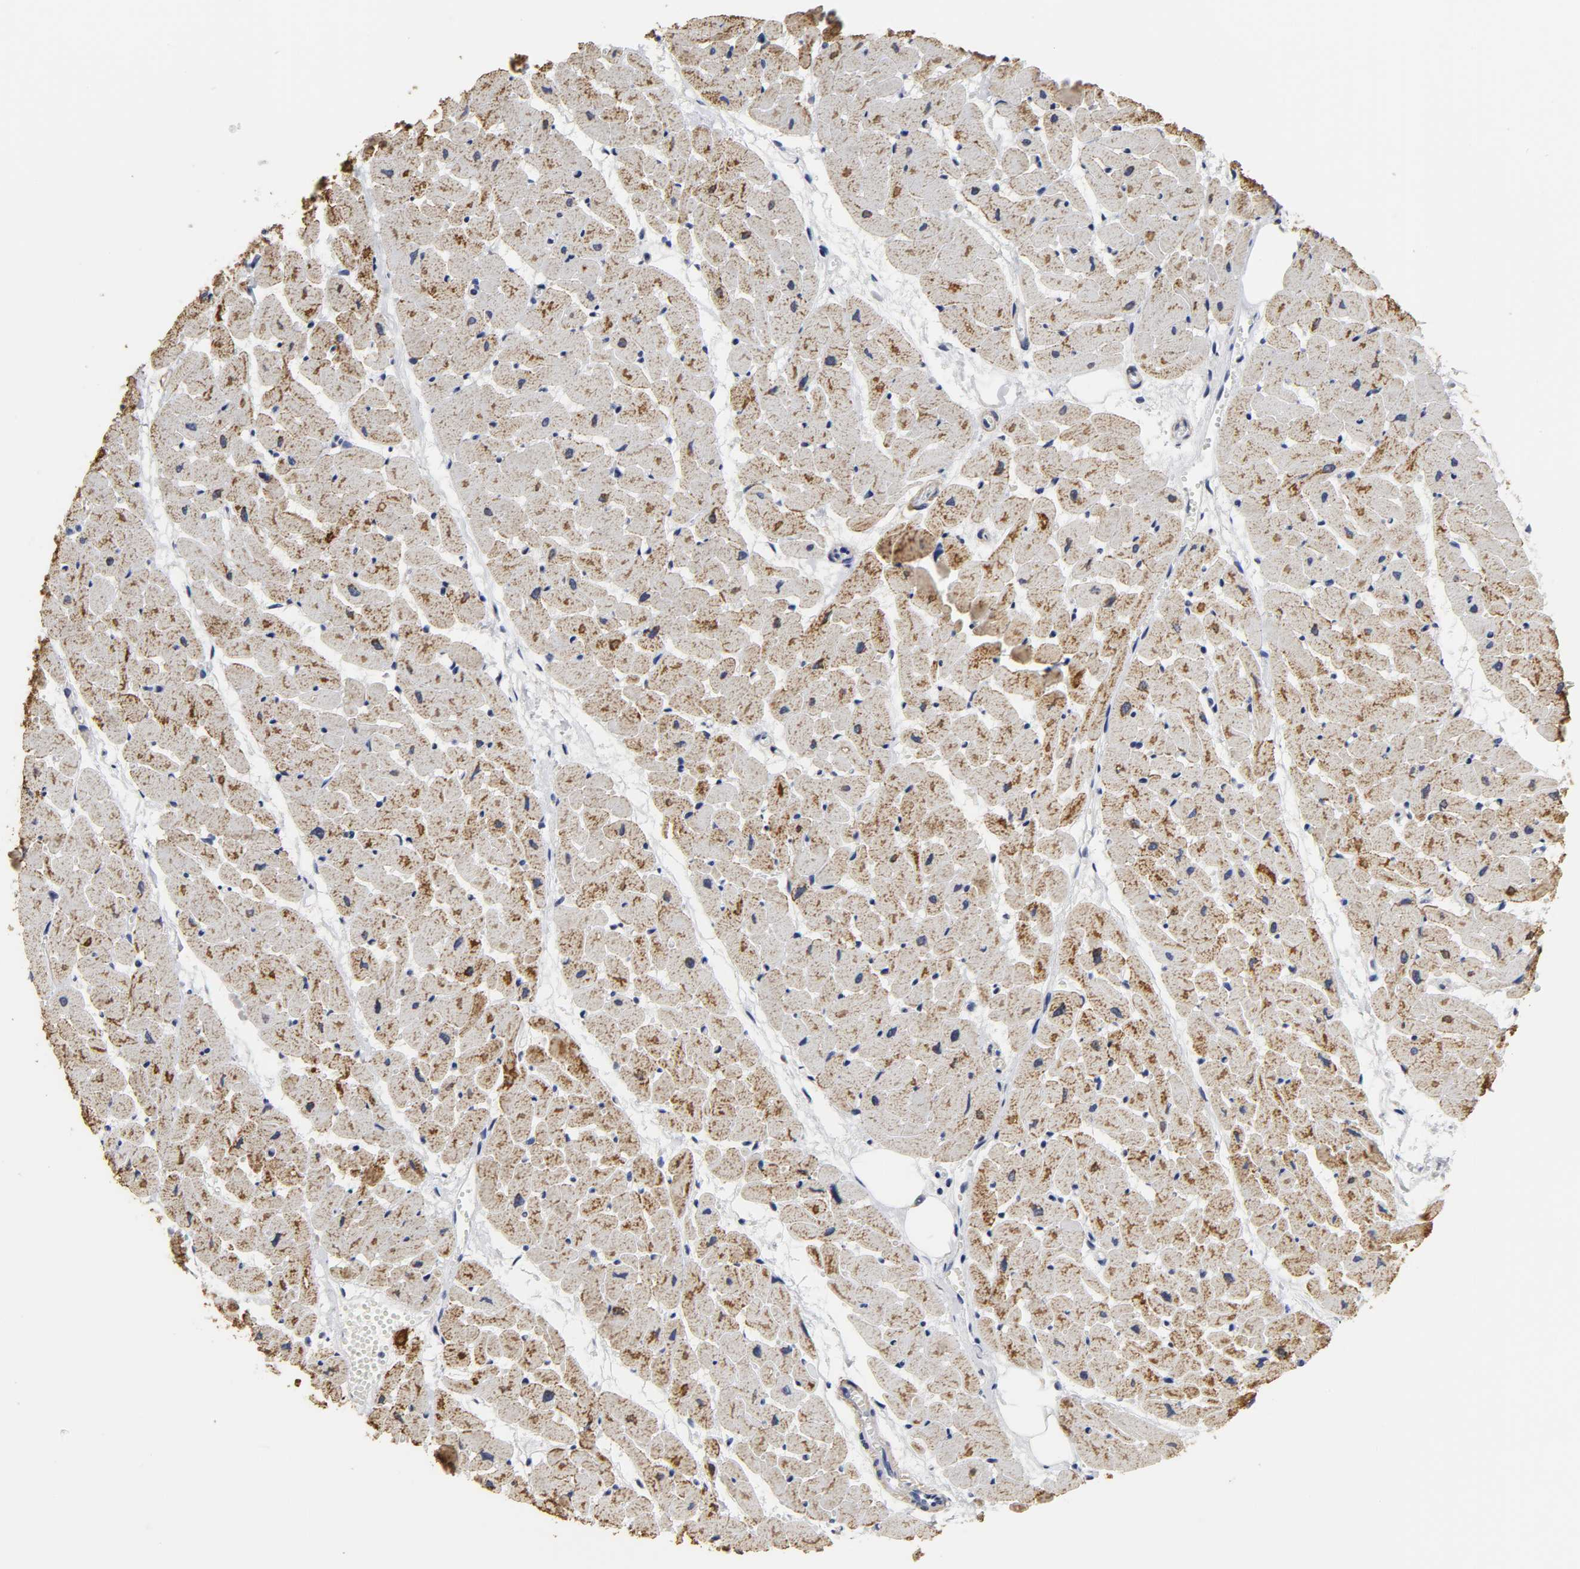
{"staining": {"intensity": "moderate", "quantity": ">75%", "location": "cytoplasmic/membranous"}, "tissue": "heart muscle", "cell_type": "Cardiomyocytes", "image_type": "normal", "snomed": [{"axis": "morphology", "description": "Normal tissue, NOS"}, {"axis": "topography", "description": "Heart"}], "caption": "Immunohistochemical staining of benign human heart muscle demonstrates moderate cytoplasmic/membranous protein positivity in about >75% of cardiomyocytes.", "gene": "GRHL2", "patient": {"sex": "female", "age": 19}}